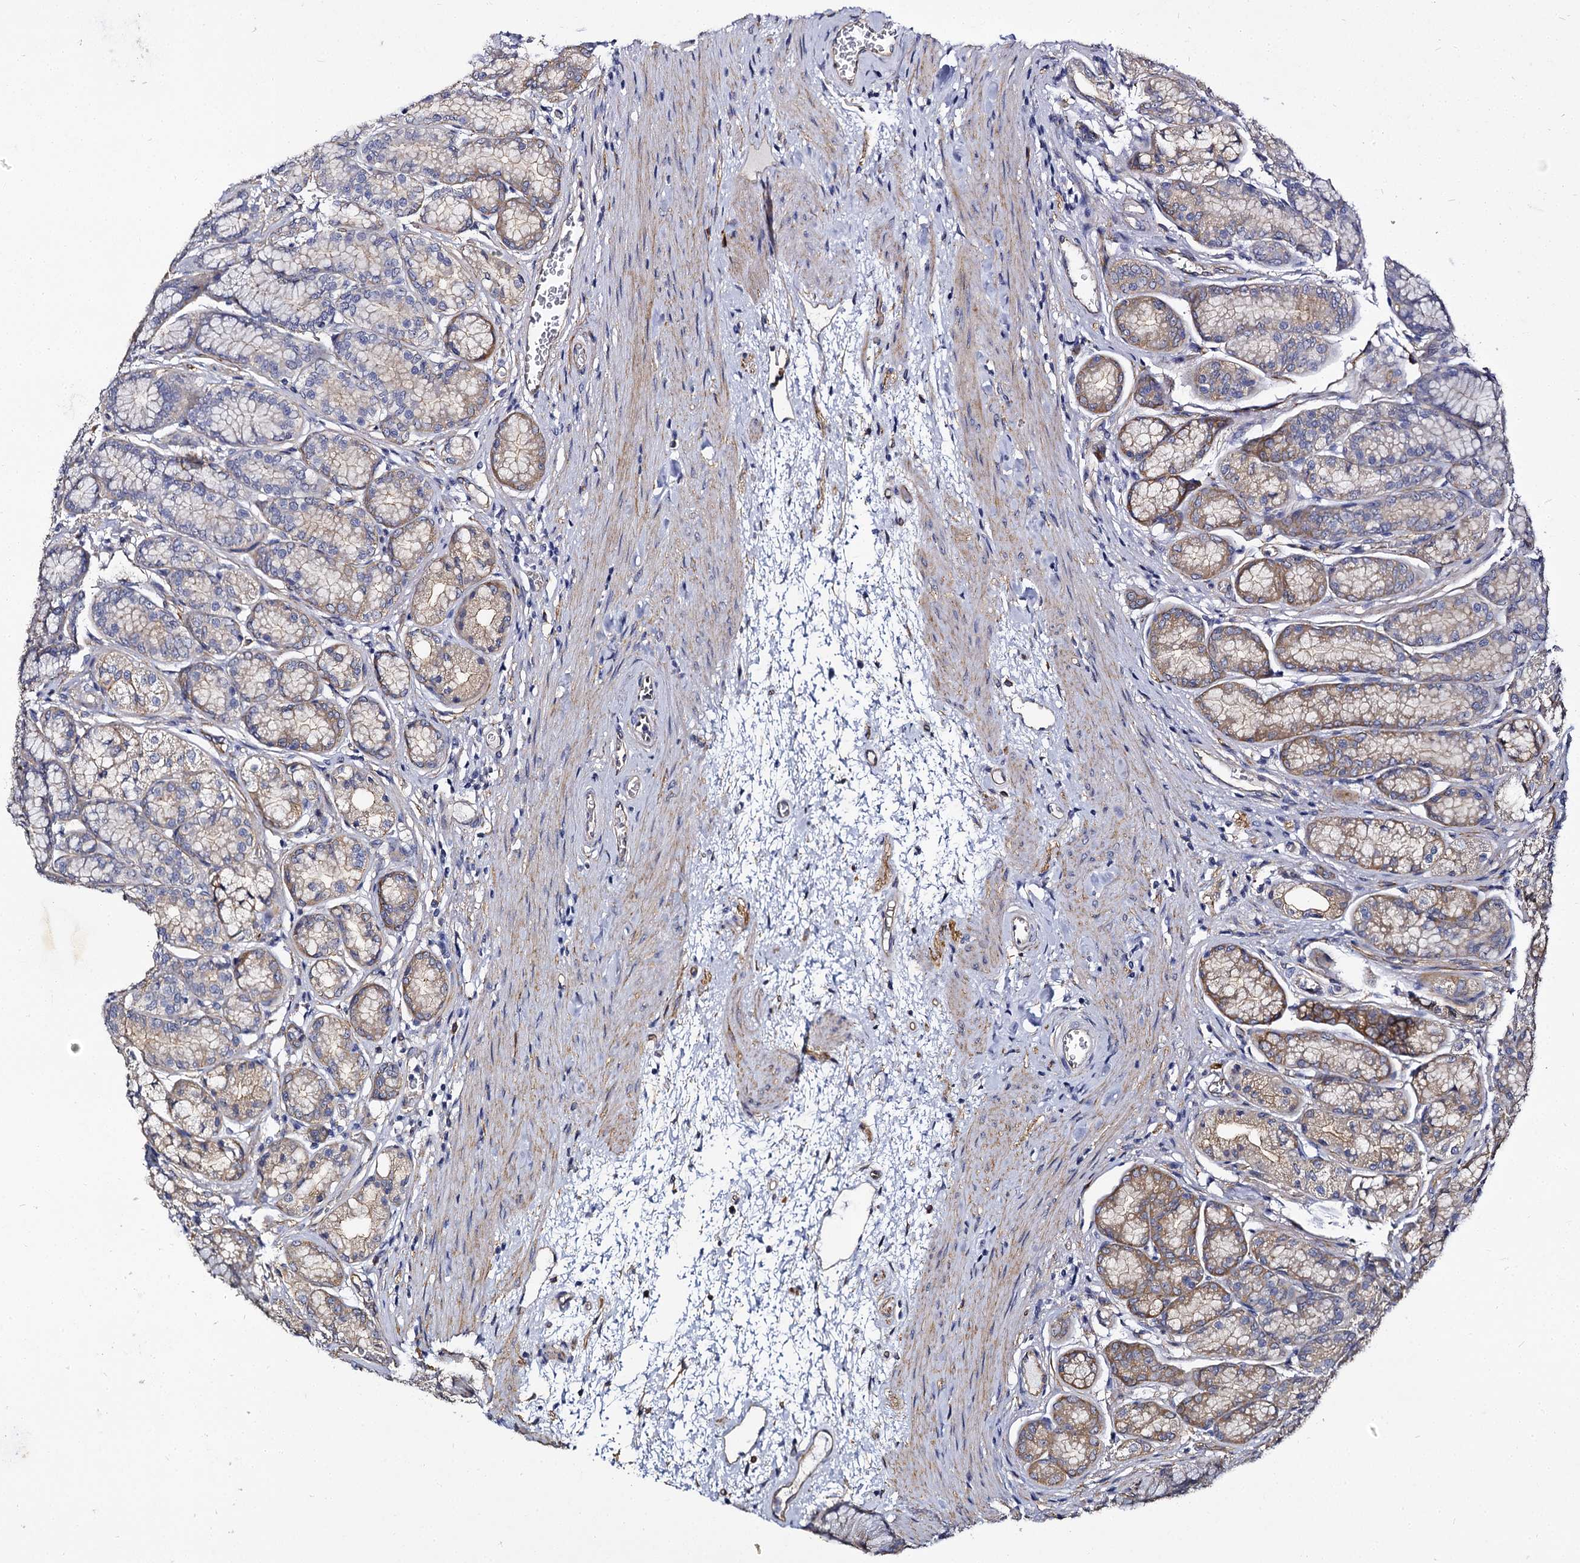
{"staining": {"intensity": "moderate", "quantity": "<25%", "location": "cytoplasmic/membranous"}, "tissue": "stomach", "cell_type": "Glandular cells", "image_type": "normal", "snomed": [{"axis": "morphology", "description": "Normal tissue, NOS"}, {"axis": "morphology", "description": "Adenocarcinoma, NOS"}, {"axis": "morphology", "description": "Adenocarcinoma, High grade"}, {"axis": "topography", "description": "Stomach, upper"}, {"axis": "topography", "description": "Stomach"}], "caption": "Protein staining demonstrates moderate cytoplasmic/membranous staining in approximately <25% of glandular cells in normal stomach. (DAB (3,3'-diaminobenzidine) IHC with brightfield microscopy, high magnification).", "gene": "CBFB", "patient": {"sex": "female", "age": 65}}